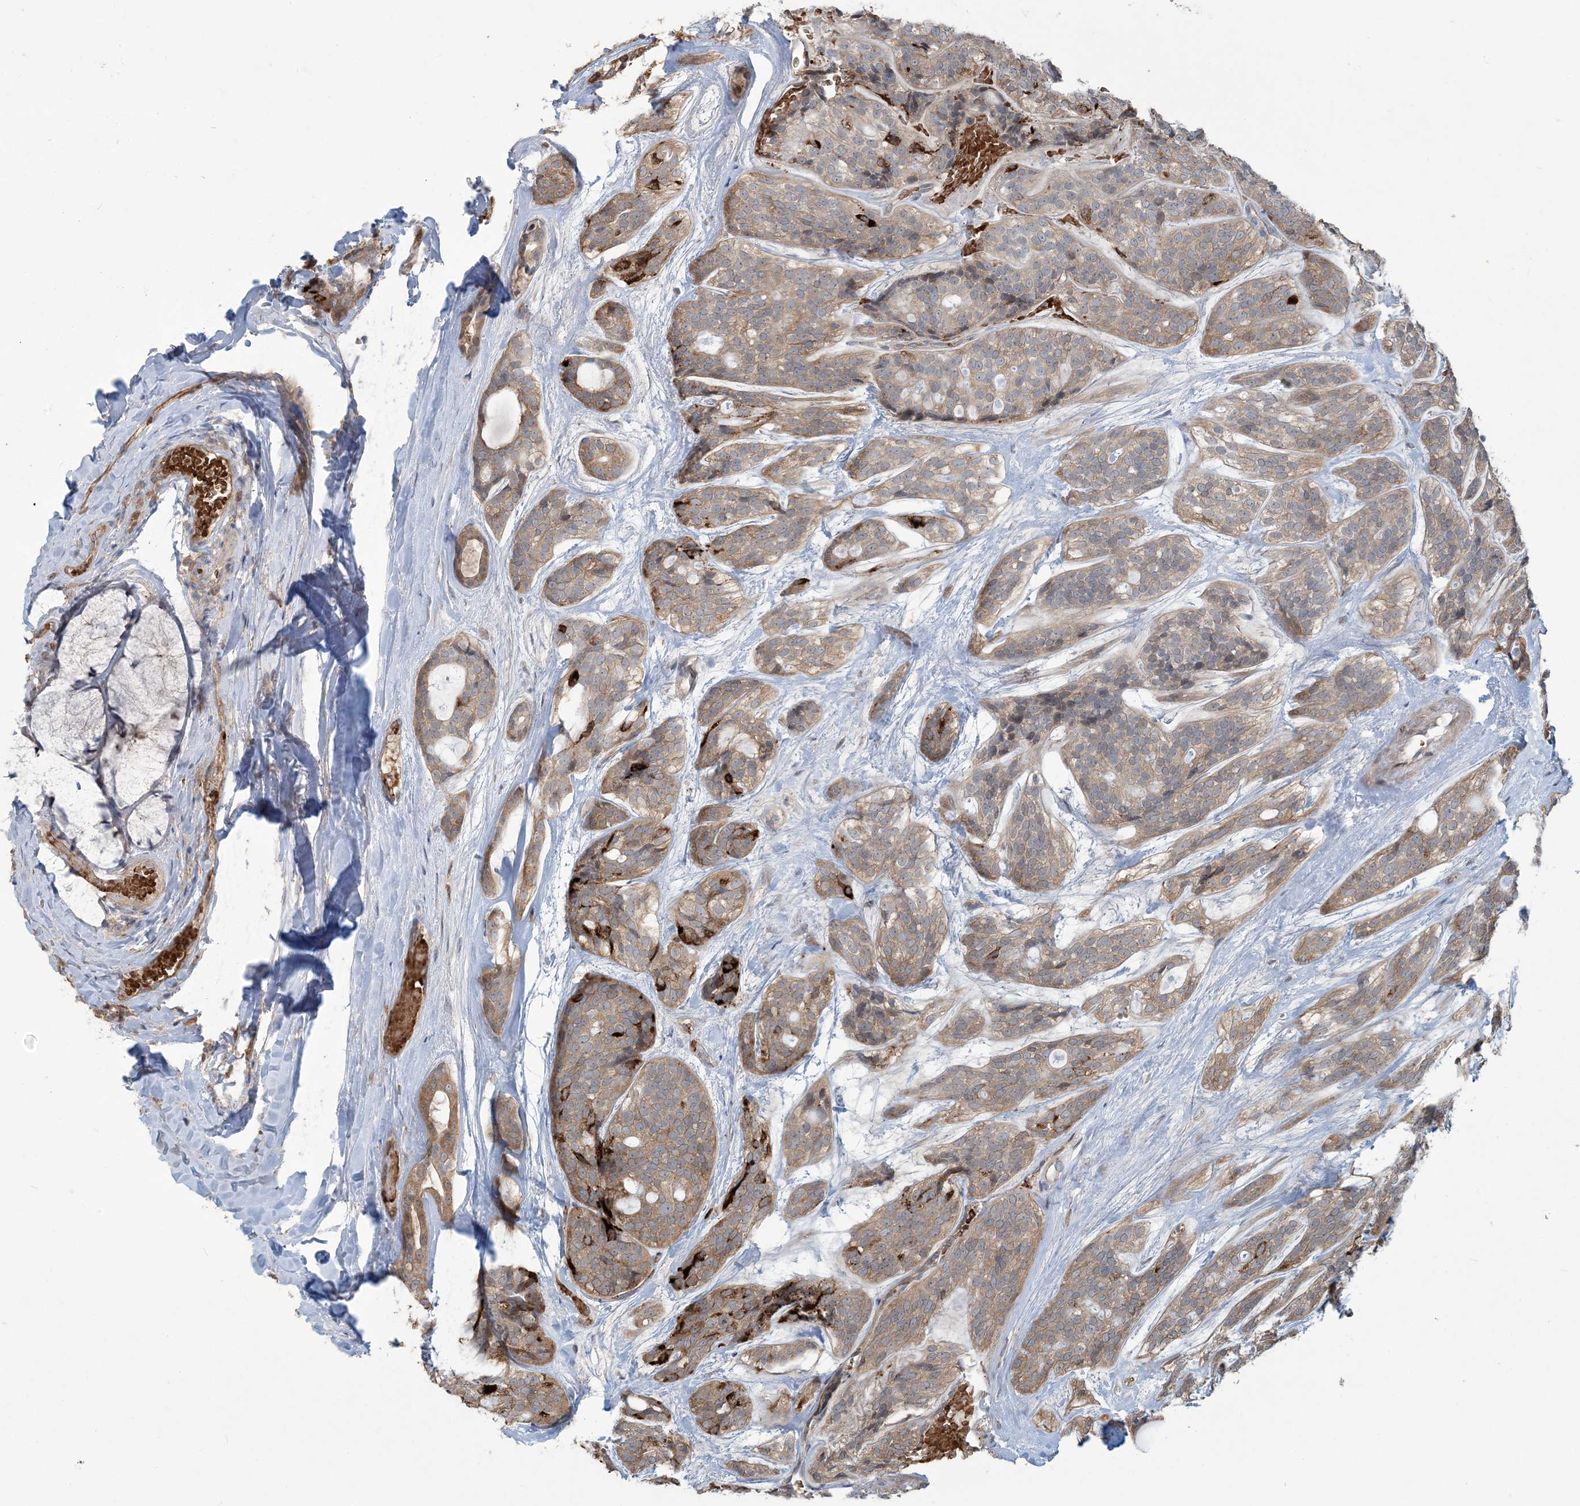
{"staining": {"intensity": "moderate", "quantity": ">75%", "location": "cytoplasmic/membranous"}, "tissue": "head and neck cancer", "cell_type": "Tumor cells", "image_type": "cancer", "snomed": [{"axis": "morphology", "description": "Adenocarcinoma, NOS"}, {"axis": "topography", "description": "Head-Neck"}], "caption": "IHC (DAB) staining of human head and neck cancer exhibits moderate cytoplasmic/membranous protein staining in approximately >75% of tumor cells.", "gene": "ERI2", "patient": {"sex": "male", "age": 66}}